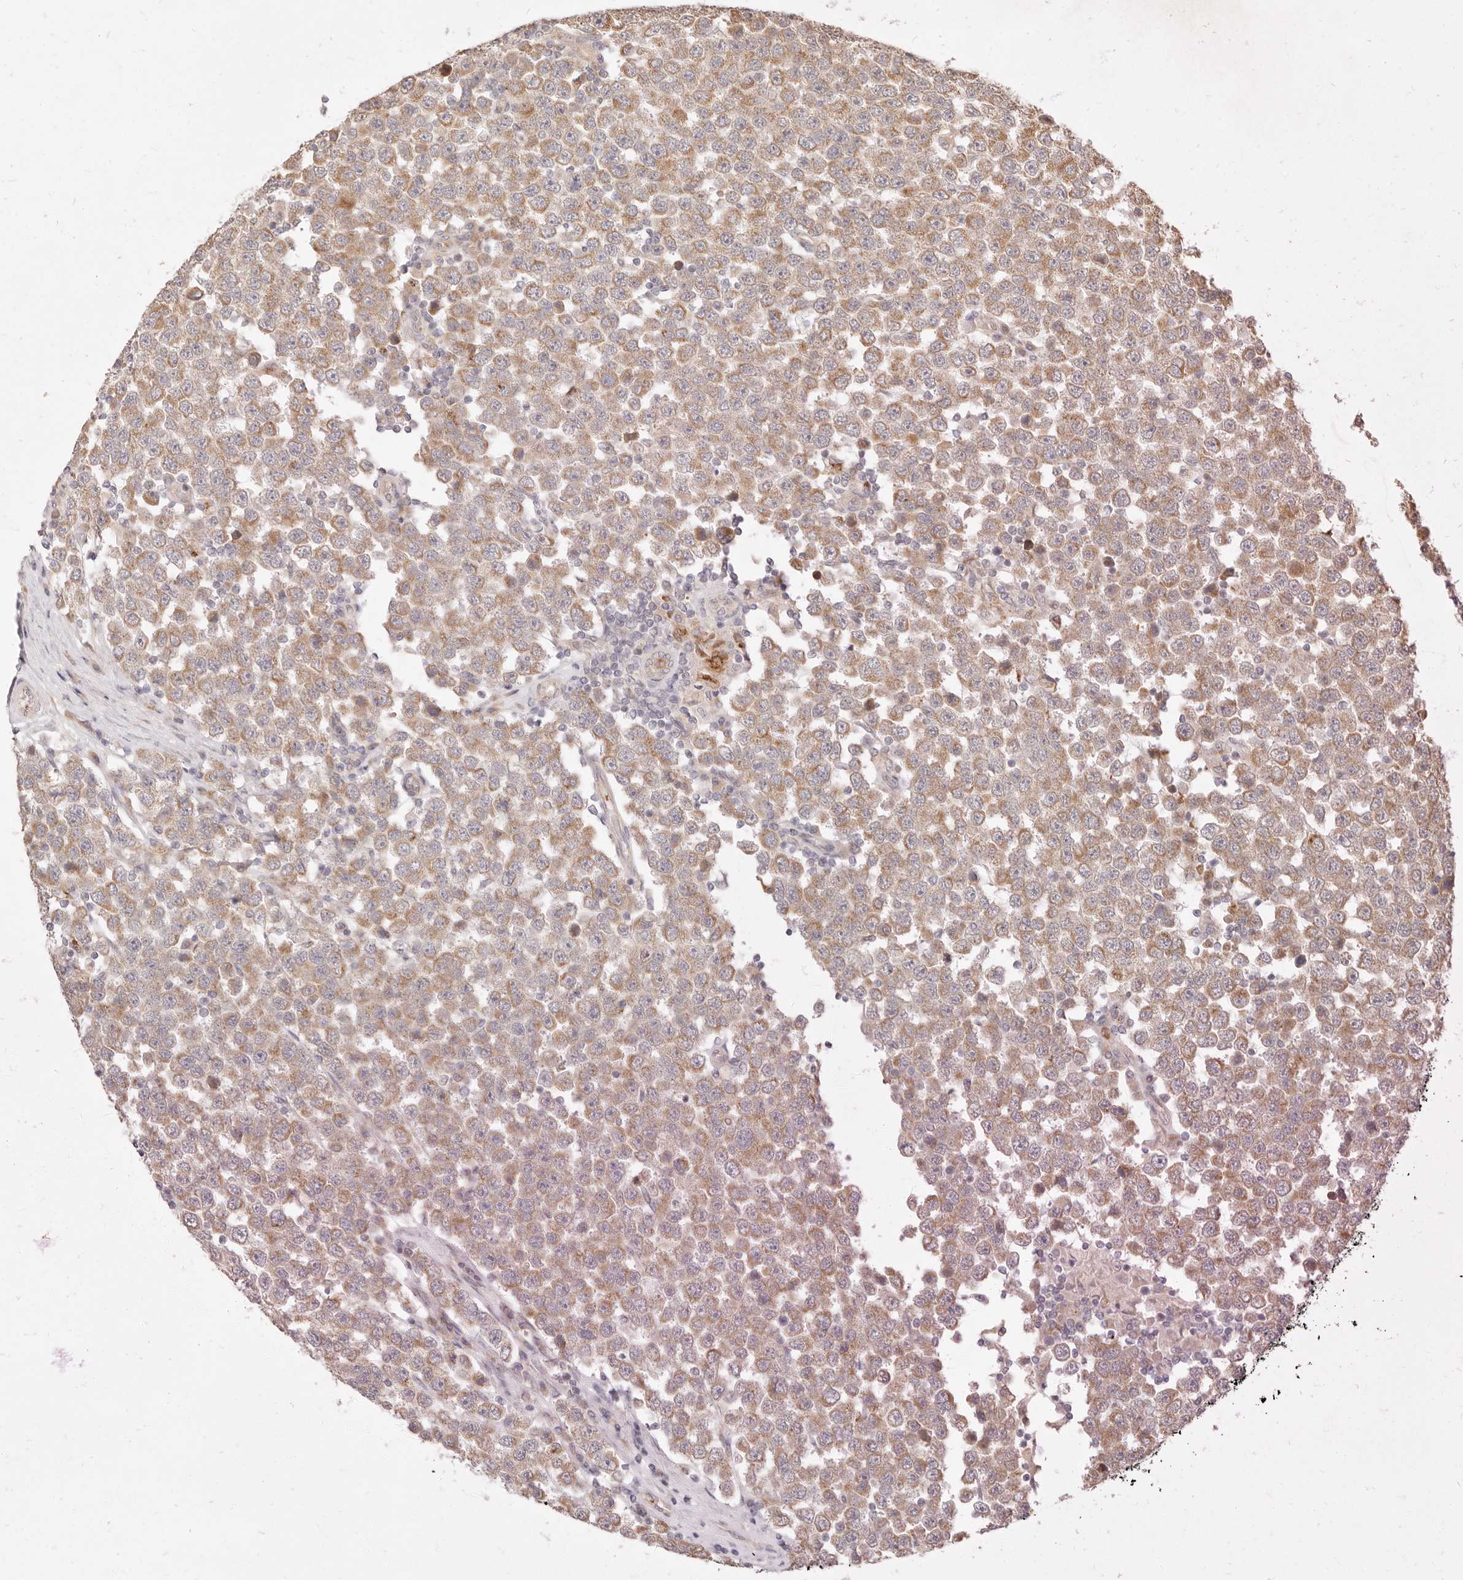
{"staining": {"intensity": "moderate", "quantity": ">75%", "location": "cytoplasmic/membranous"}, "tissue": "testis cancer", "cell_type": "Tumor cells", "image_type": "cancer", "snomed": [{"axis": "morphology", "description": "Seminoma, NOS"}, {"axis": "topography", "description": "Testis"}], "caption": "A histopathology image showing moderate cytoplasmic/membranous positivity in approximately >75% of tumor cells in seminoma (testis), as visualized by brown immunohistochemical staining.", "gene": "UBXN10", "patient": {"sex": "male", "age": 28}}